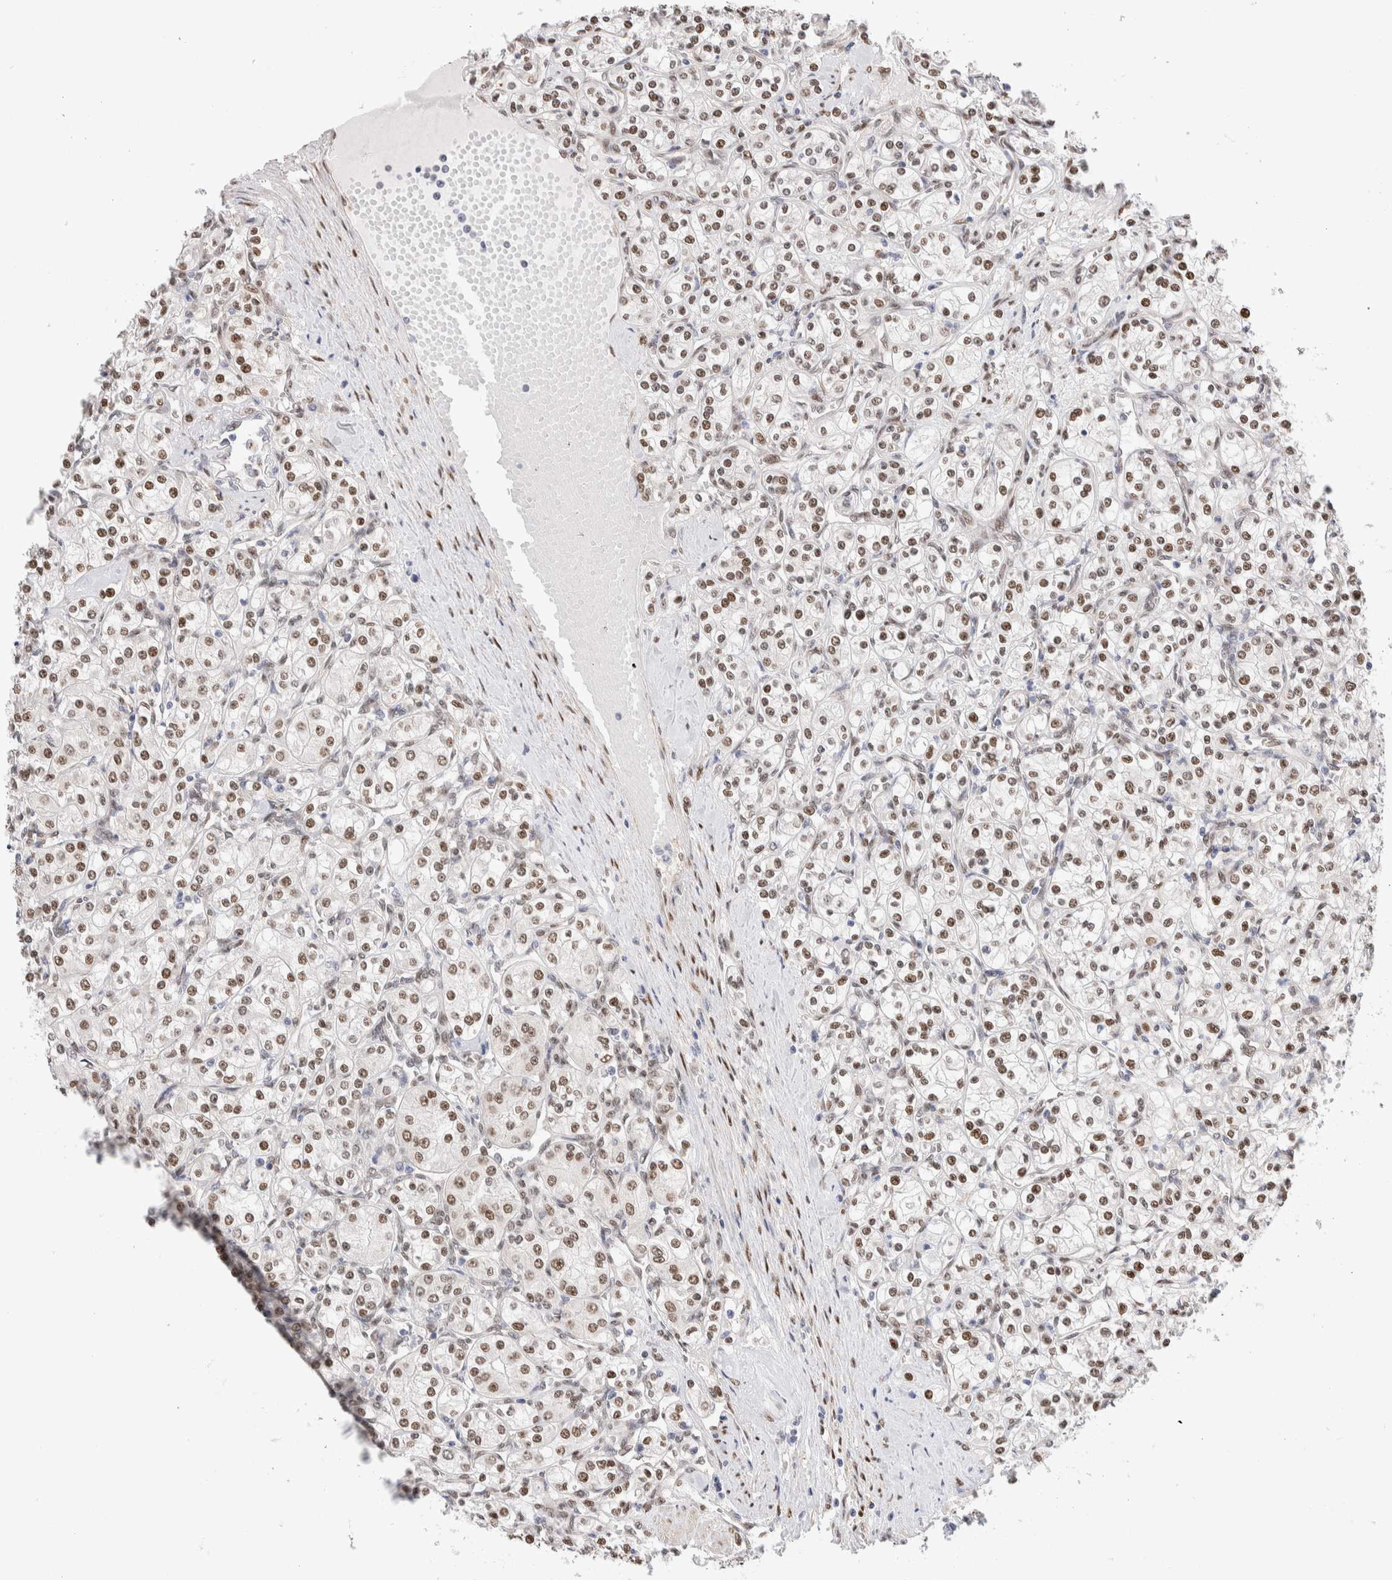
{"staining": {"intensity": "moderate", "quantity": ">75%", "location": "nuclear"}, "tissue": "renal cancer", "cell_type": "Tumor cells", "image_type": "cancer", "snomed": [{"axis": "morphology", "description": "Adenocarcinoma, NOS"}, {"axis": "topography", "description": "Kidney"}], "caption": "Immunohistochemical staining of human adenocarcinoma (renal) displays medium levels of moderate nuclear expression in approximately >75% of tumor cells. (DAB IHC, brown staining for protein, blue staining for nuclei).", "gene": "NSMAF", "patient": {"sex": "male", "age": 77}}